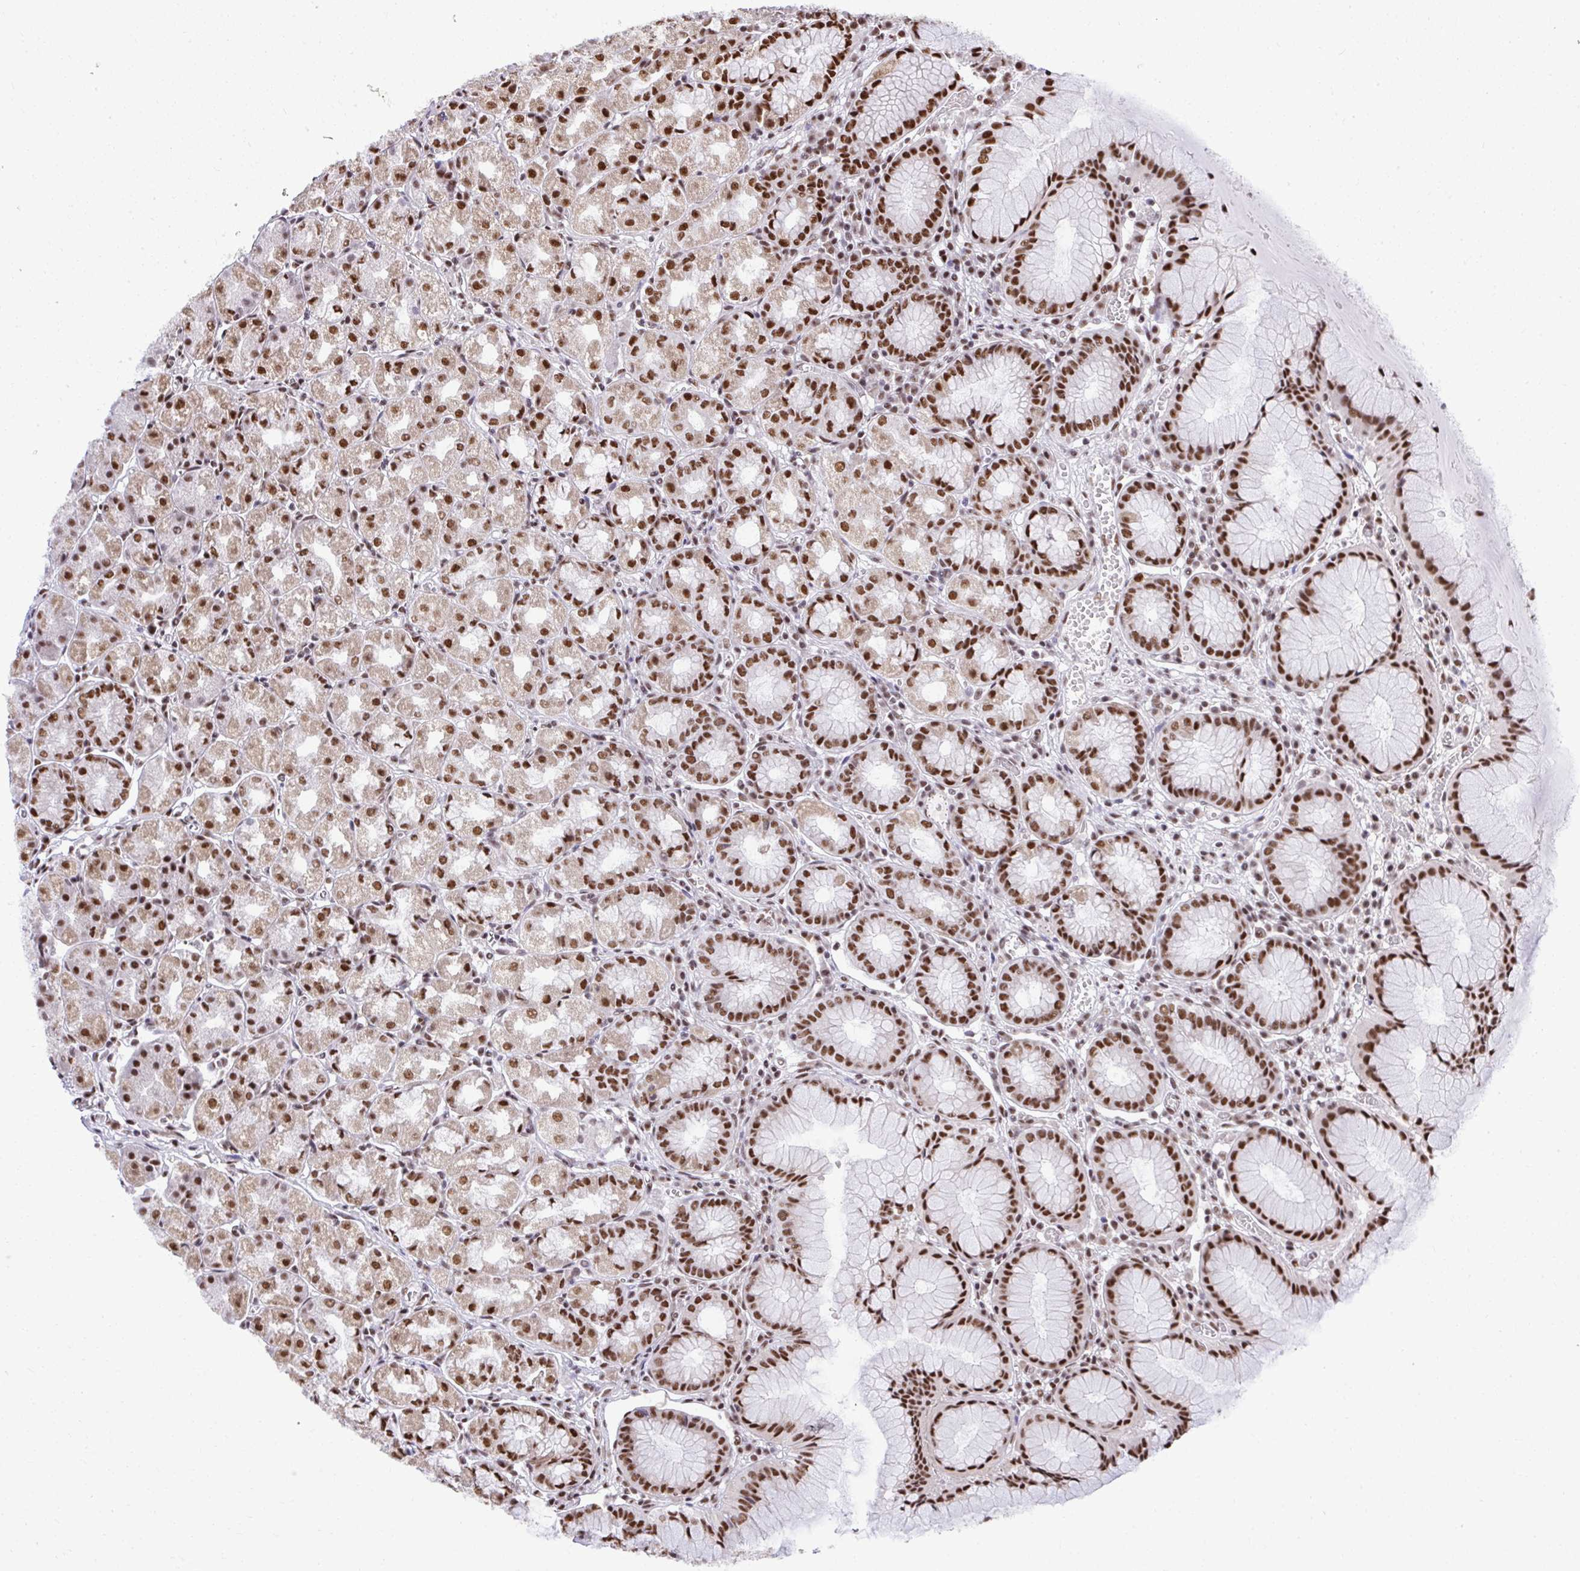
{"staining": {"intensity": "strong", "quantity": ">75%", "location": "nuclear"}, "tissue": "stomach", "cell_type": "Glandular cells", "image_type": "normal", "snomed": [{"axis": "morphology", "description": "Normal tissue, NOS"}, {"axis": "topography", "description": "Stomach"}], "caption": "A brown stain shows strong nuclear staining of a protein in glandular cells of normal human stomach. (Brightfield microscopy of DAB IHC at high magnification).", "gene": "PRPF19", "patient": {"sex": "male", "age": 55}}